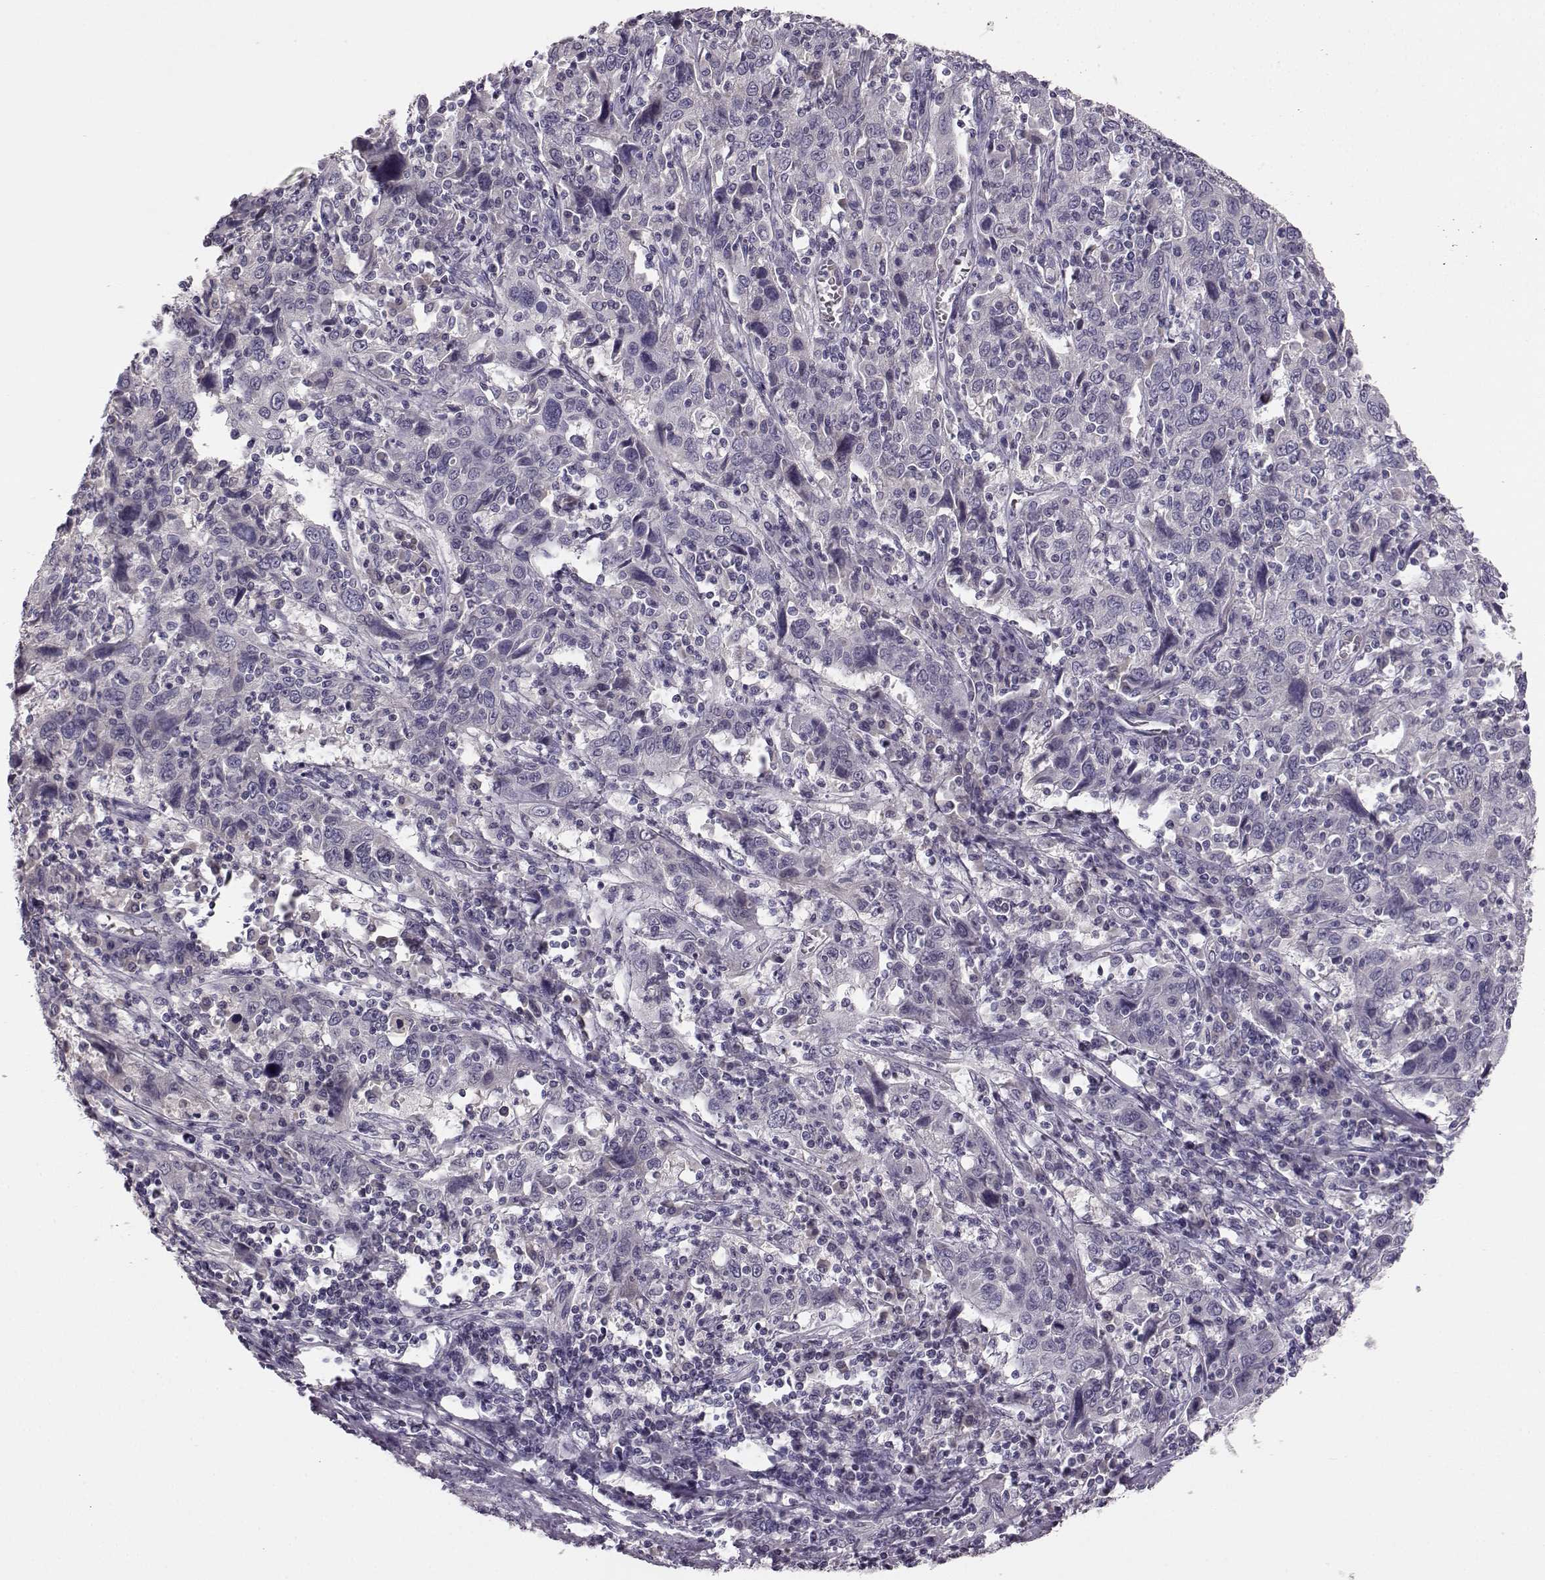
{"staining": {"intensity": "negative", "quantity": "none", "location": "none"}, "tissue": "cervical cancer", "cell_type": "Tumor cells", "image_type": "cancer", "snomed": [{"axis": "morphology", "description": "Squamous cell carcinoma, NOS"}, {"axis": "topography", "description": "Cervix"}], "caption": "The histopathology image reveals no significant positivity in tumor cells of cervical squamous cell carcinoma.", "gene": "BFSP2", "patient": {"sex": "female", "age": 46}}